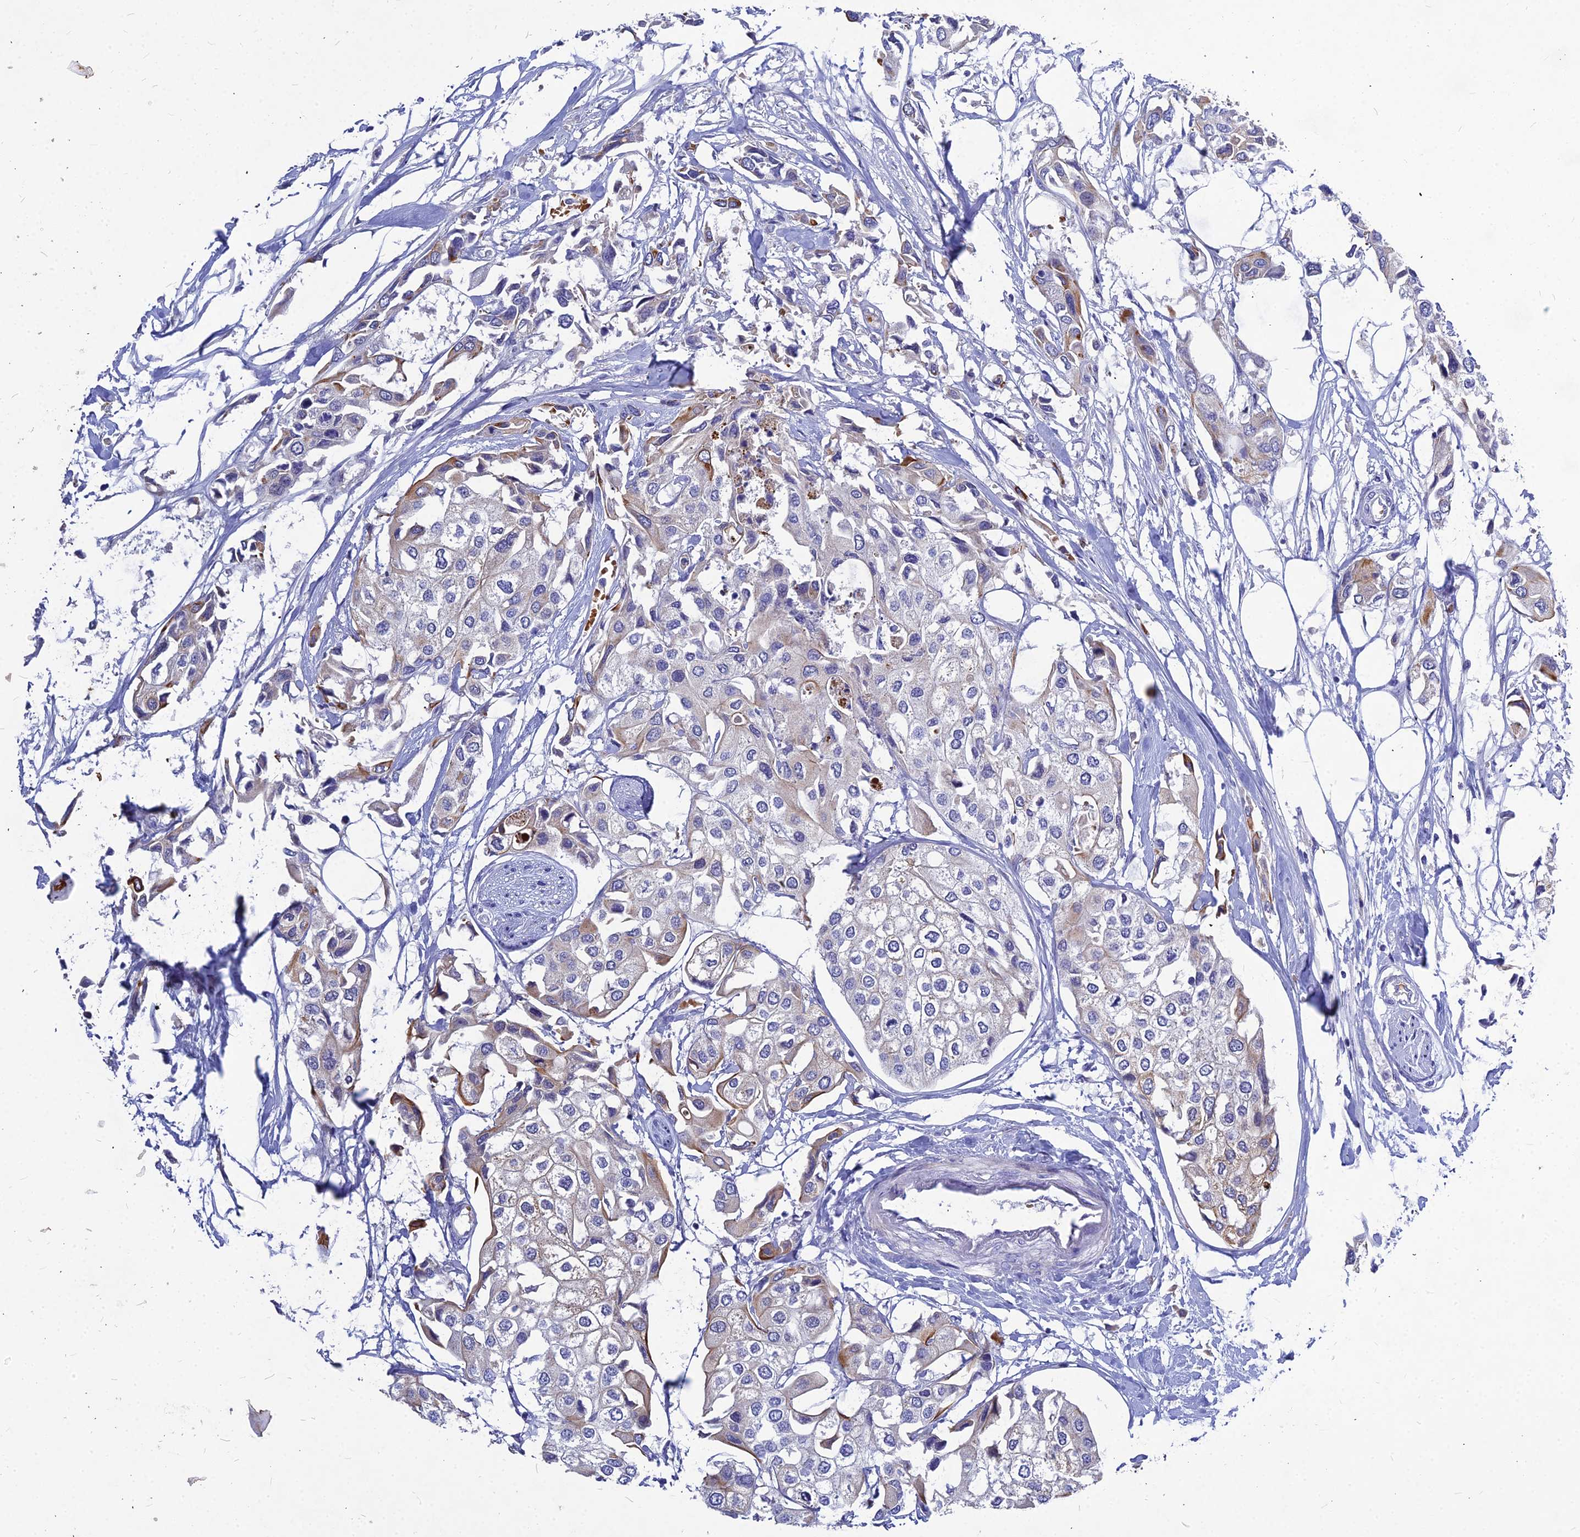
{"staining": {"intensity": "moderate", "quantity": "<25%", "location": "cytoplasmic/membranous"}, "tissue": "urothelial cancer", "cell_type": "Tumor cells", "image_type": "cancer", "snomed": [{"axis": "morphology", "description": "Urothelial carcinoma, High grade"}, {"axis": "topography", "description": "Urinary bladder"}], "caption": "Immunohistochemical staining of human urothelial carcinoma (high-grade) exhibits low levels of moderate cytoplasmic/membranous expression in approximately <25% of tumor cells.", "gene": "DMRTA1", "patient": {"sex": "male", "age": 64}}